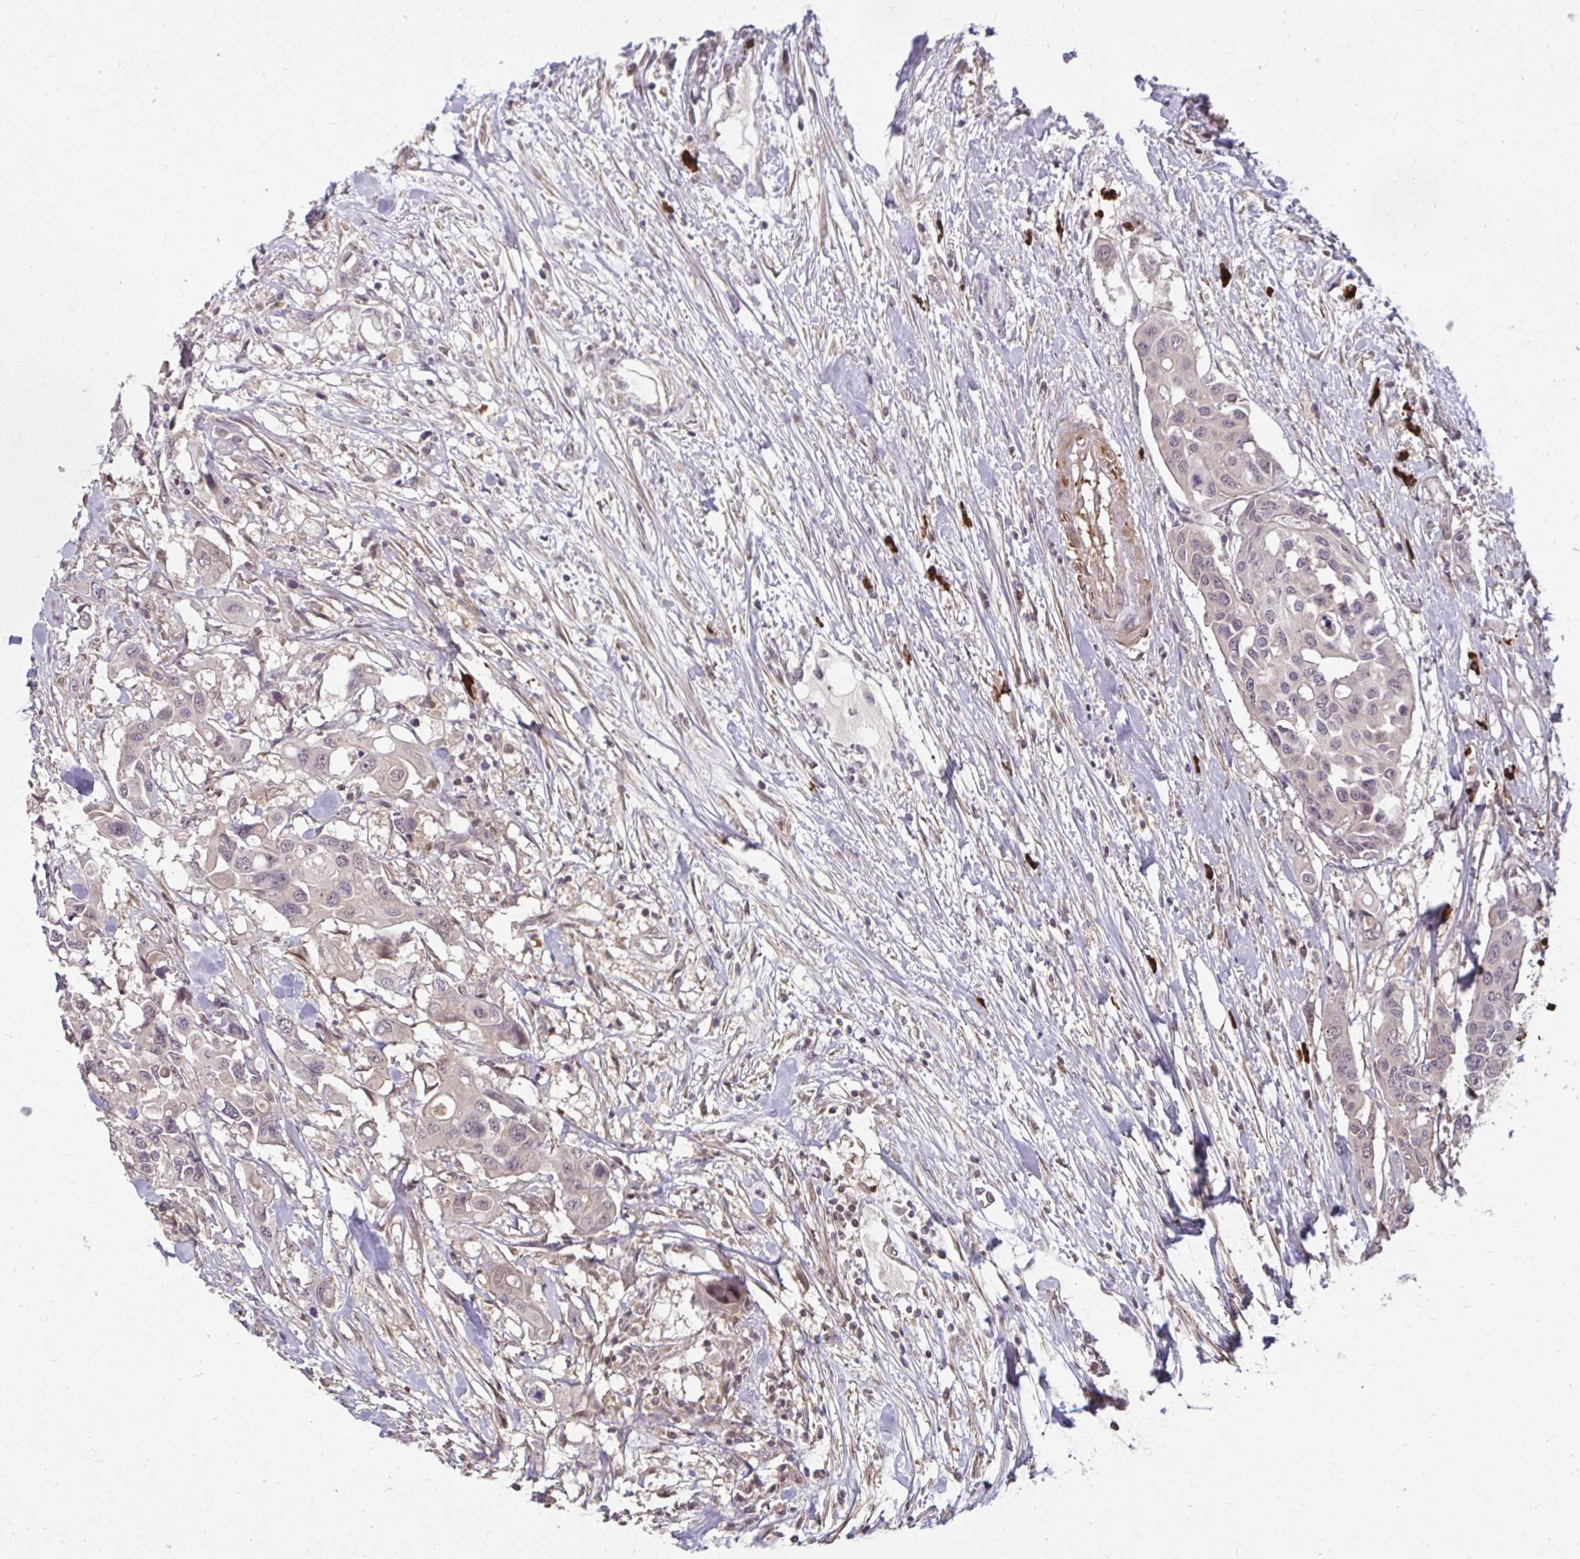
{"staining": {"intensity": "weak", "quantity": "<25%", "location": "nuclear"}, "tissue": "colorectal cancer", "cell_type": "Tumor cells", "image_type": "cancer", "snomed": [{"axis": "morphology", "description": "Adenocarcinoma, NOS"}, {"axis": "topography", "description": "Colon"}], "caption": "Histopathology image shows no protein expression in tumor cells of colorectal cancer tissue.", "gene": "ZSCAN9", "patient": {"sex": "male", "age": 77}}